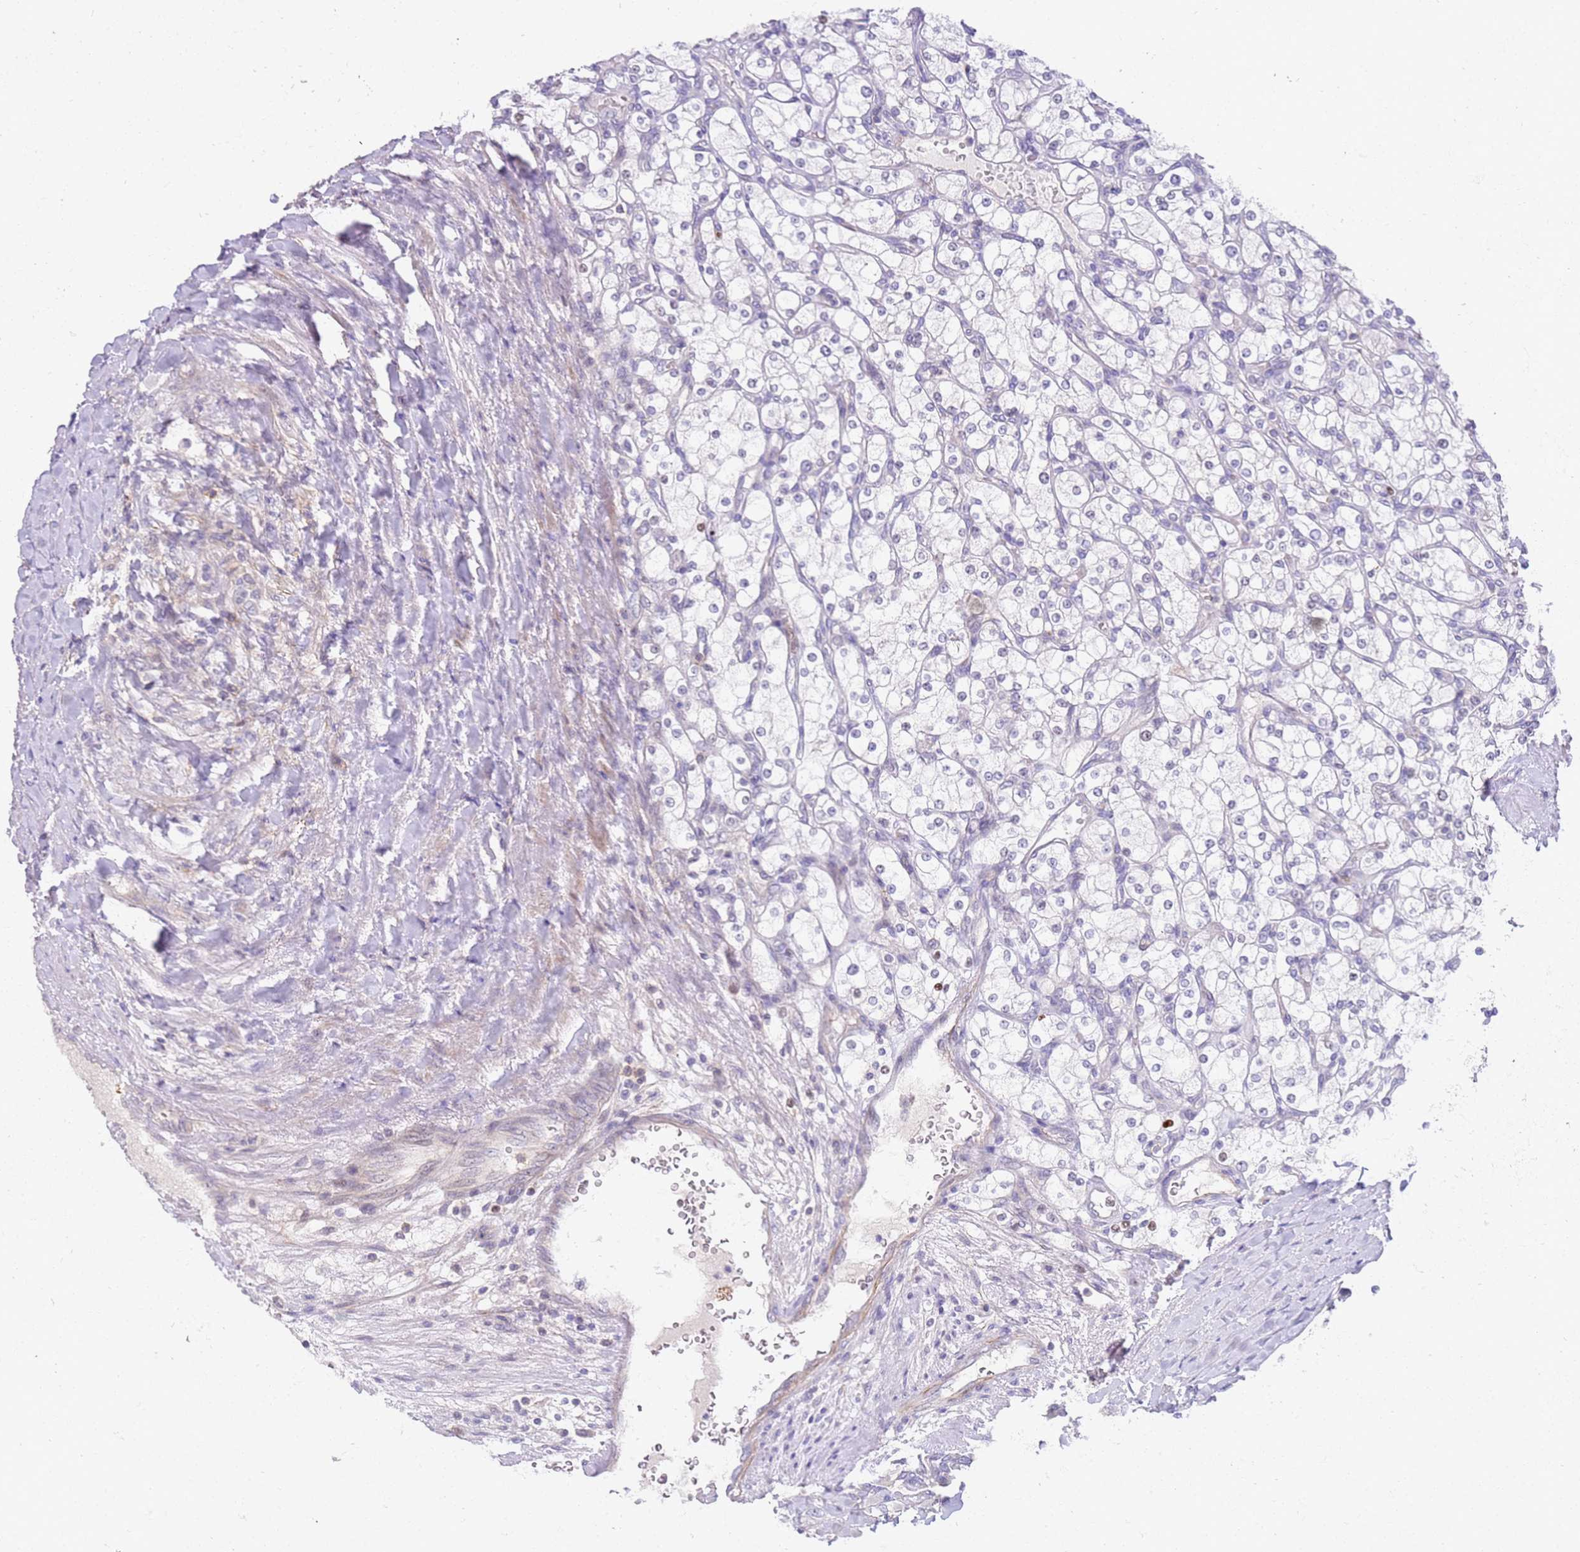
{"staining": {"intensity": "negative", "quantity": "none", "location": "none"}, "tissue": "renal cancer", "cell_type": "Tumor cells", "image_type": "cancer", "snomed": [{"axis": "morphology", "description": "Adenocarcinoma, NOS"}, {"axis": "topography", "description": "Kidney"}], "caption": "IHC micrograph of neoplastic tissue: human renal cancer (adenocarcinoma) stained with DAB shows no significant protein staining in tumor cells.", "gene": "STK25", "patient": {"sex": "male", "age": 80}}